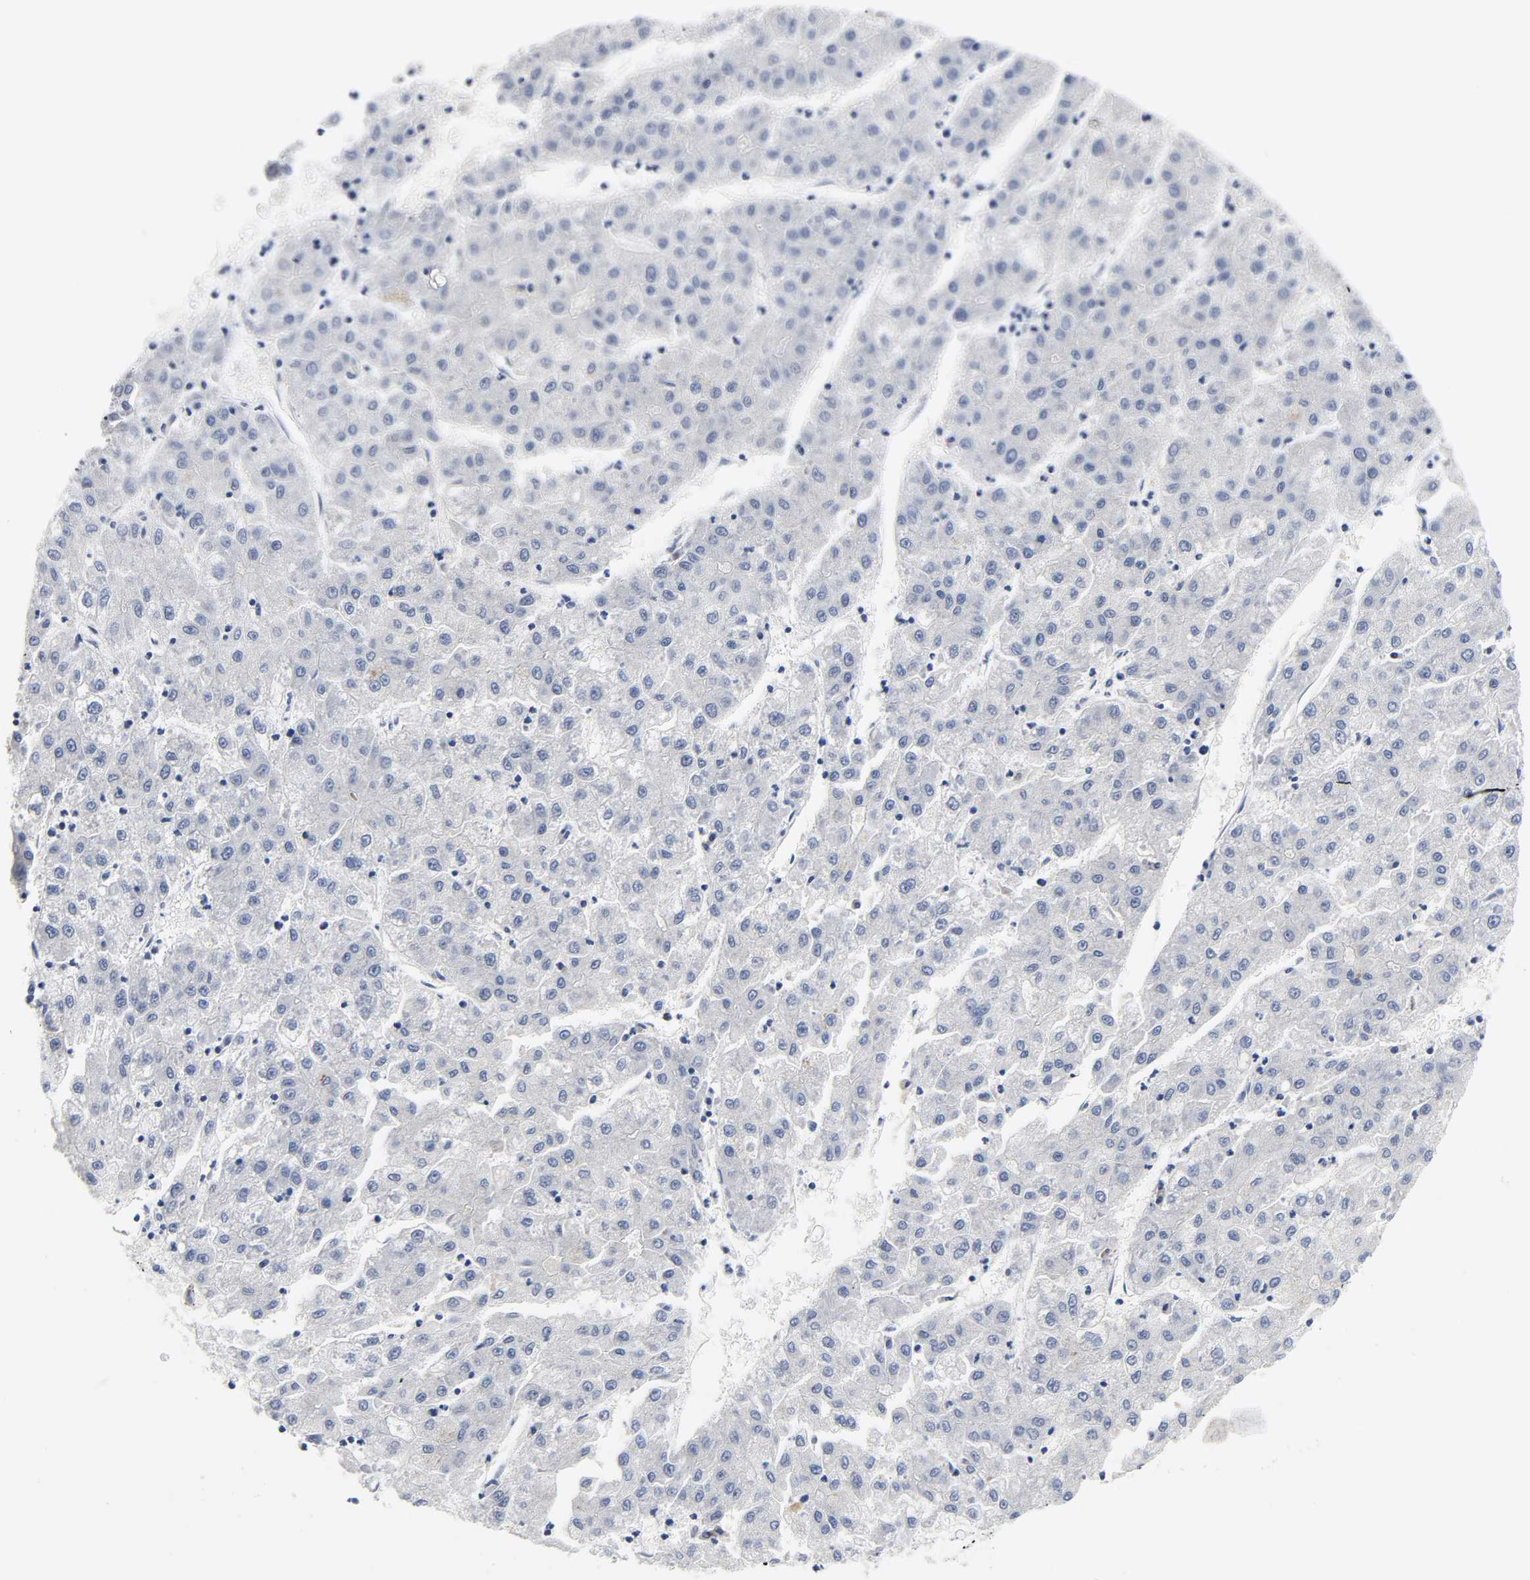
{"staining": {"intensity": "negative", "quantity": "none", "location": "none"}, "tissue": "liver cancer", "cell_type": "Tumor cells", "image_type": "cancer", "snomed": [{"axis": "morphology", "description": "Carcinoma, Hepatocellular, NOS"}, {"axis": "topography", "description": "Liver"}], "caption": "Tumor cells are negative for brown protein staining in liver hepatocellular carcinoma.", "gene": "WEE1", "patient": {"sex": "male", "age": 72}}